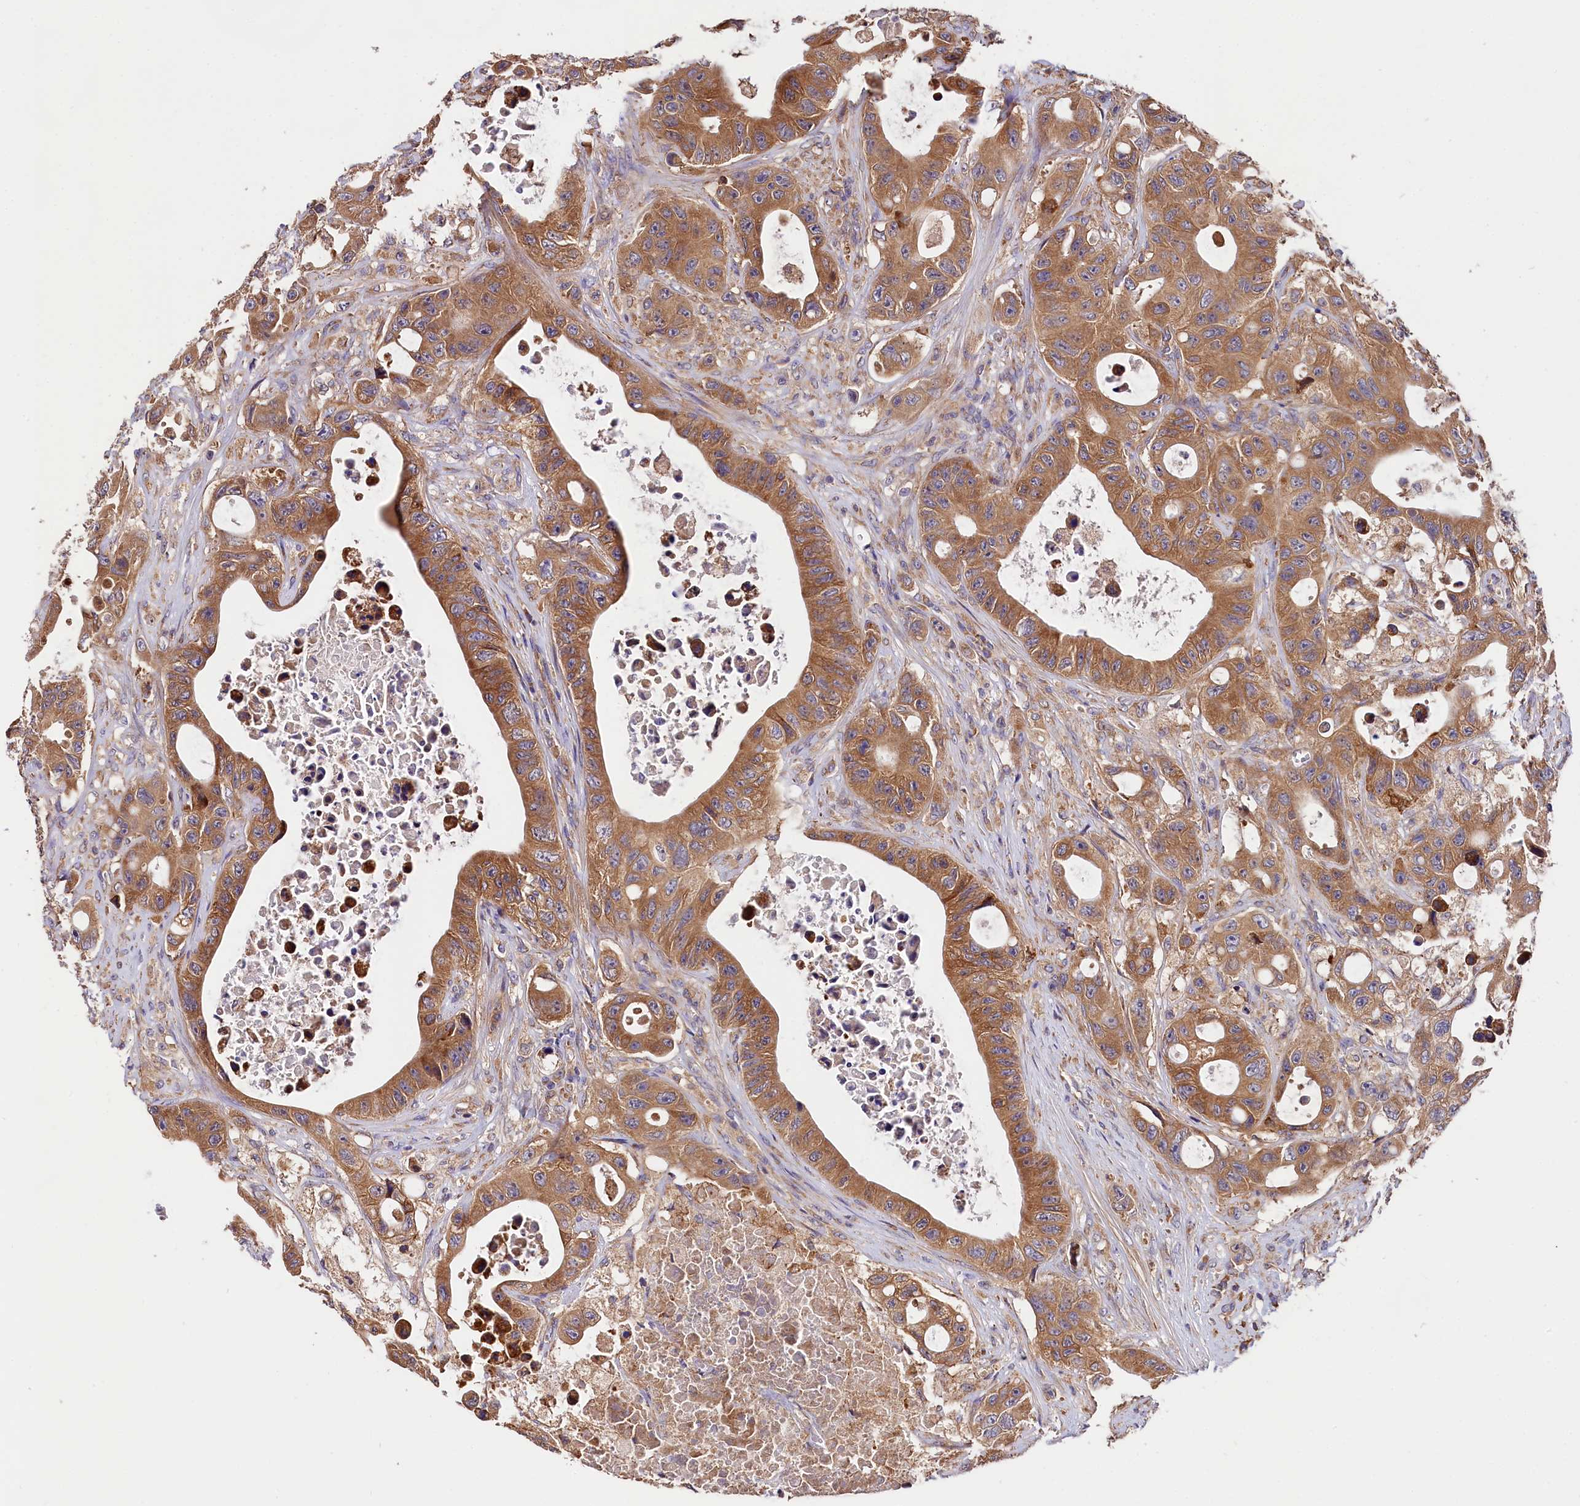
{"staining": {"intensity": "moderate", "quantity": ">75%", "location": "cytoplasmic/membranous"}, "tissue": "colorectal cancer", "cell_type": "Tumor cells", "image_type": "cancer", "snomed": [{"axis": "morphology", "description": "Adenocarcinoma, NOS"}, {"axis": "topography", "description": "Colon"}], "caption": "There is medium levels of moderate cytoplasmic/membranous staining in tumor cells of colorectal adenocarcinoma, as demonstrated by immunohistochemical staining (brown color).", "gene": "SPG11", "patient": {"sex": "female", "age": 46}}